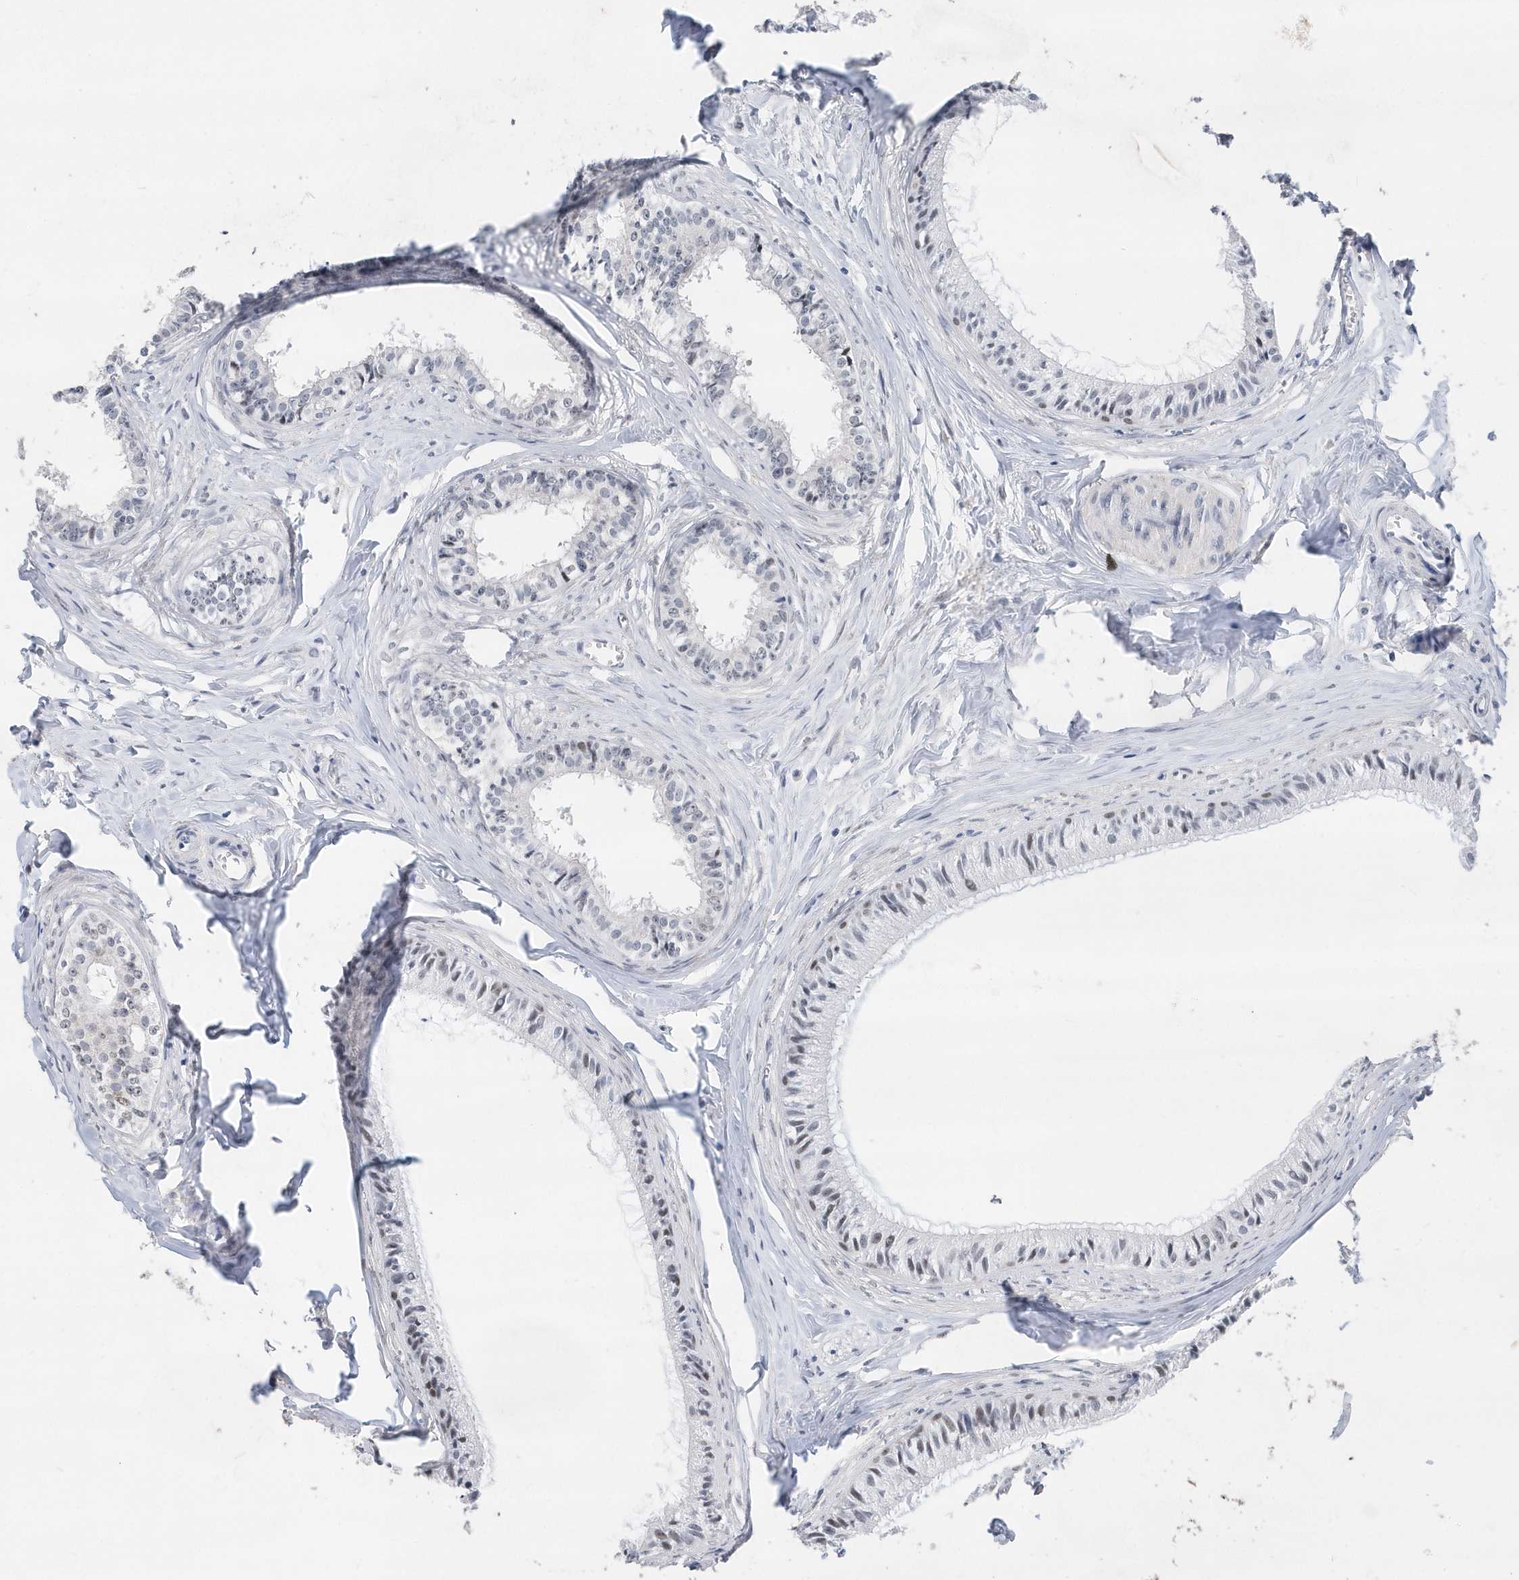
{"staining": {"intensity": "moderate", "quantity": "<25%", "location": "nuclear"}, "tissue": "epididymis", "cell_type": "Glandular cells", "image_type": "normal", "snomed": [{"axis": "morphology", "description": "Normal tissue, NOS"}, {"axis": "topography", "description": "Epididymis"}], "caption": "DAB immunohistochemical staining of benign epididymis reveals moderate nuclear protein expression in approximately <25% of glandular cells.", "gene": "RPP30", "patient": {"sex": "male", "age": 36}}